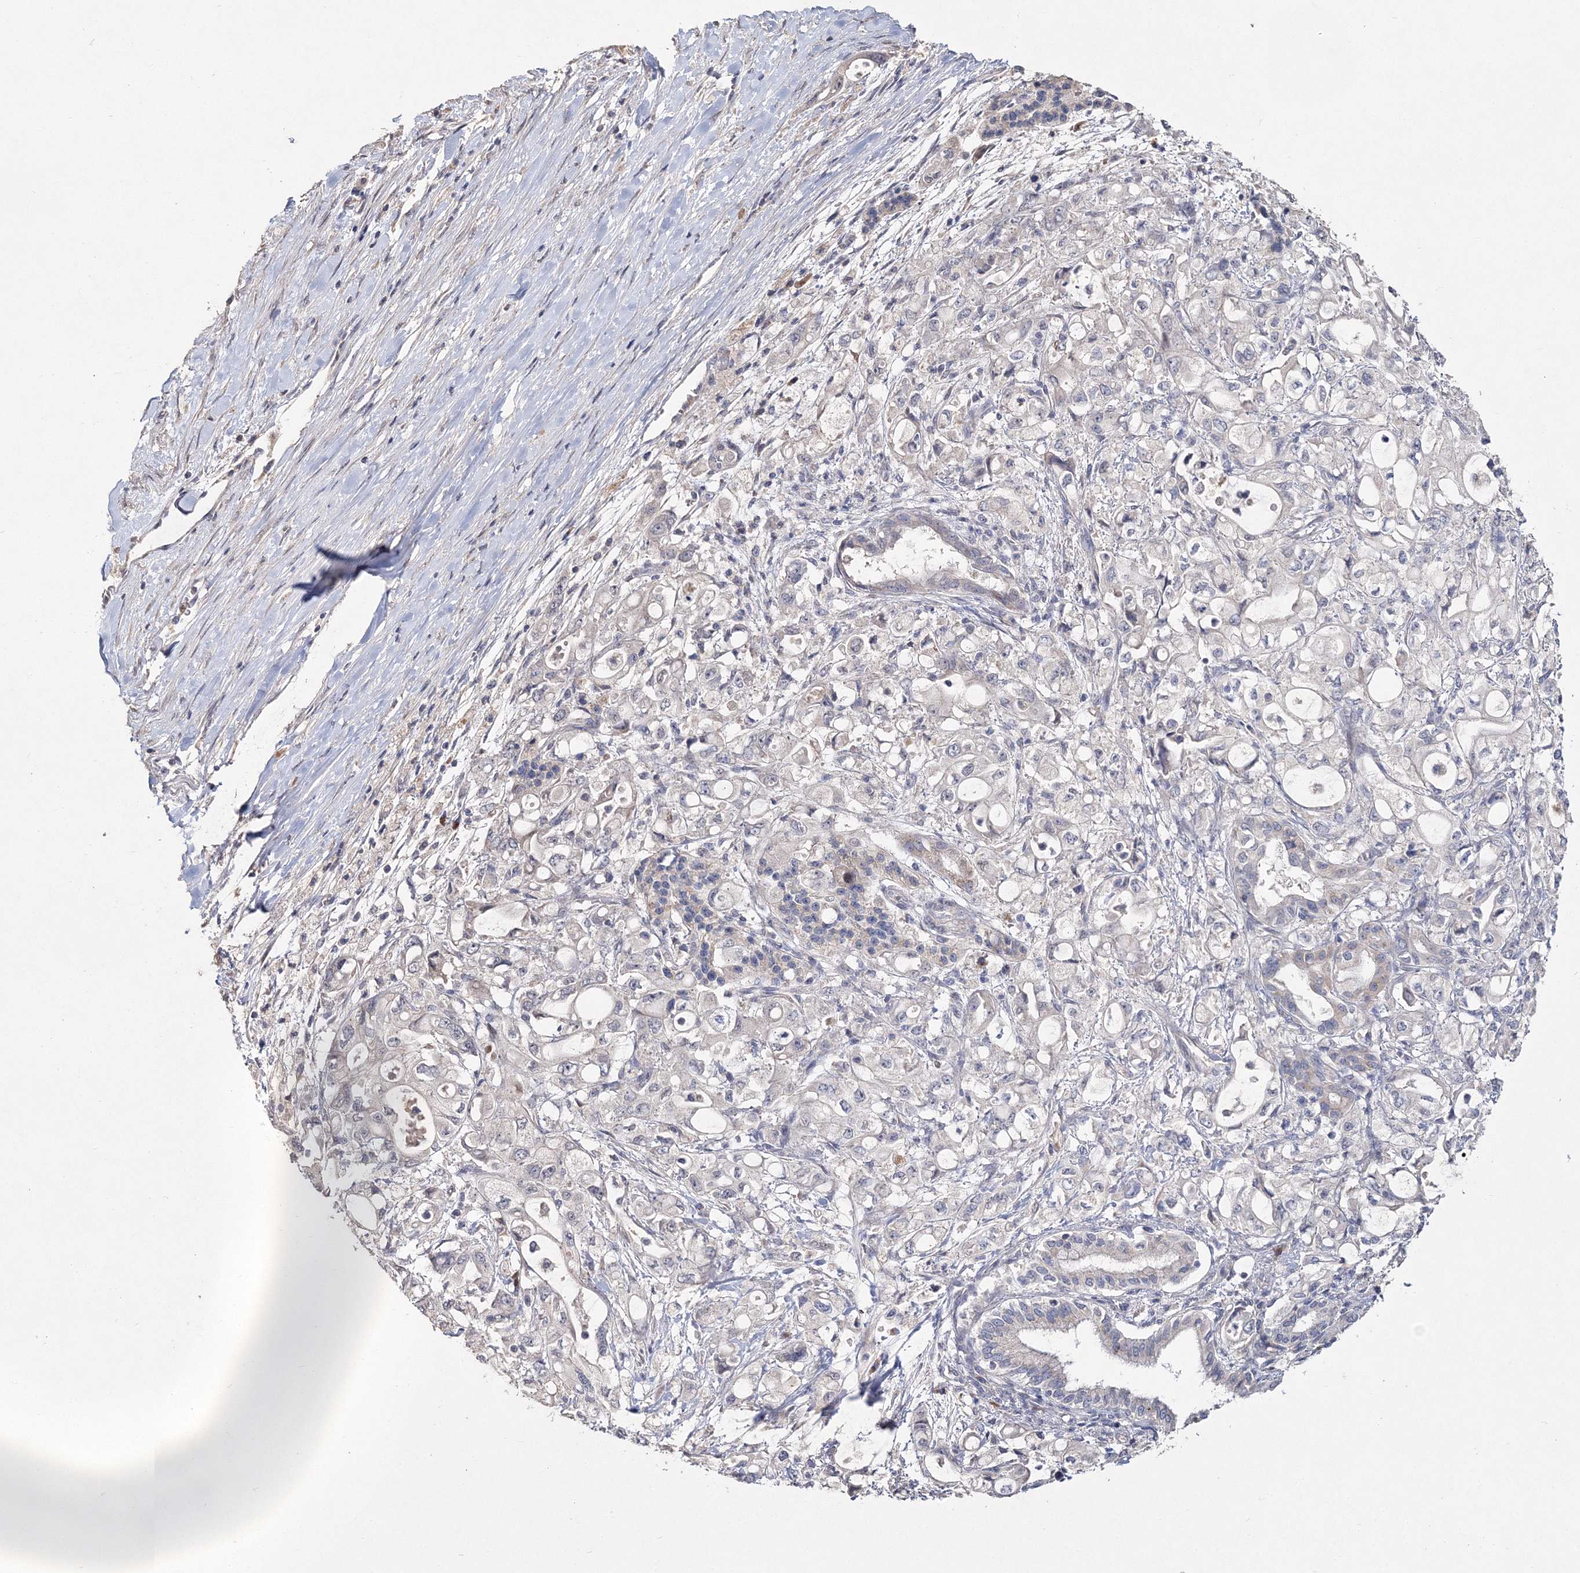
{"staining": {"intensity": "negative", "quantity": "none", "location": "none"}, "tissue": "pancreatic cancer", "cell_type": "Tumor cells", "image_type": "cancer", "snomed": [{"axis": "morphology", "description": "Adenocarcinoma, NOS"}, {"axis": "topography", "description": "Pancreas"}], "caption": "Immunohistochemical staining of adenocarcinoma (pancreatic) displays no significant expression in tumor cells.", "gene": "GJB5", "patient": {"sex": "male", "age": 79}}